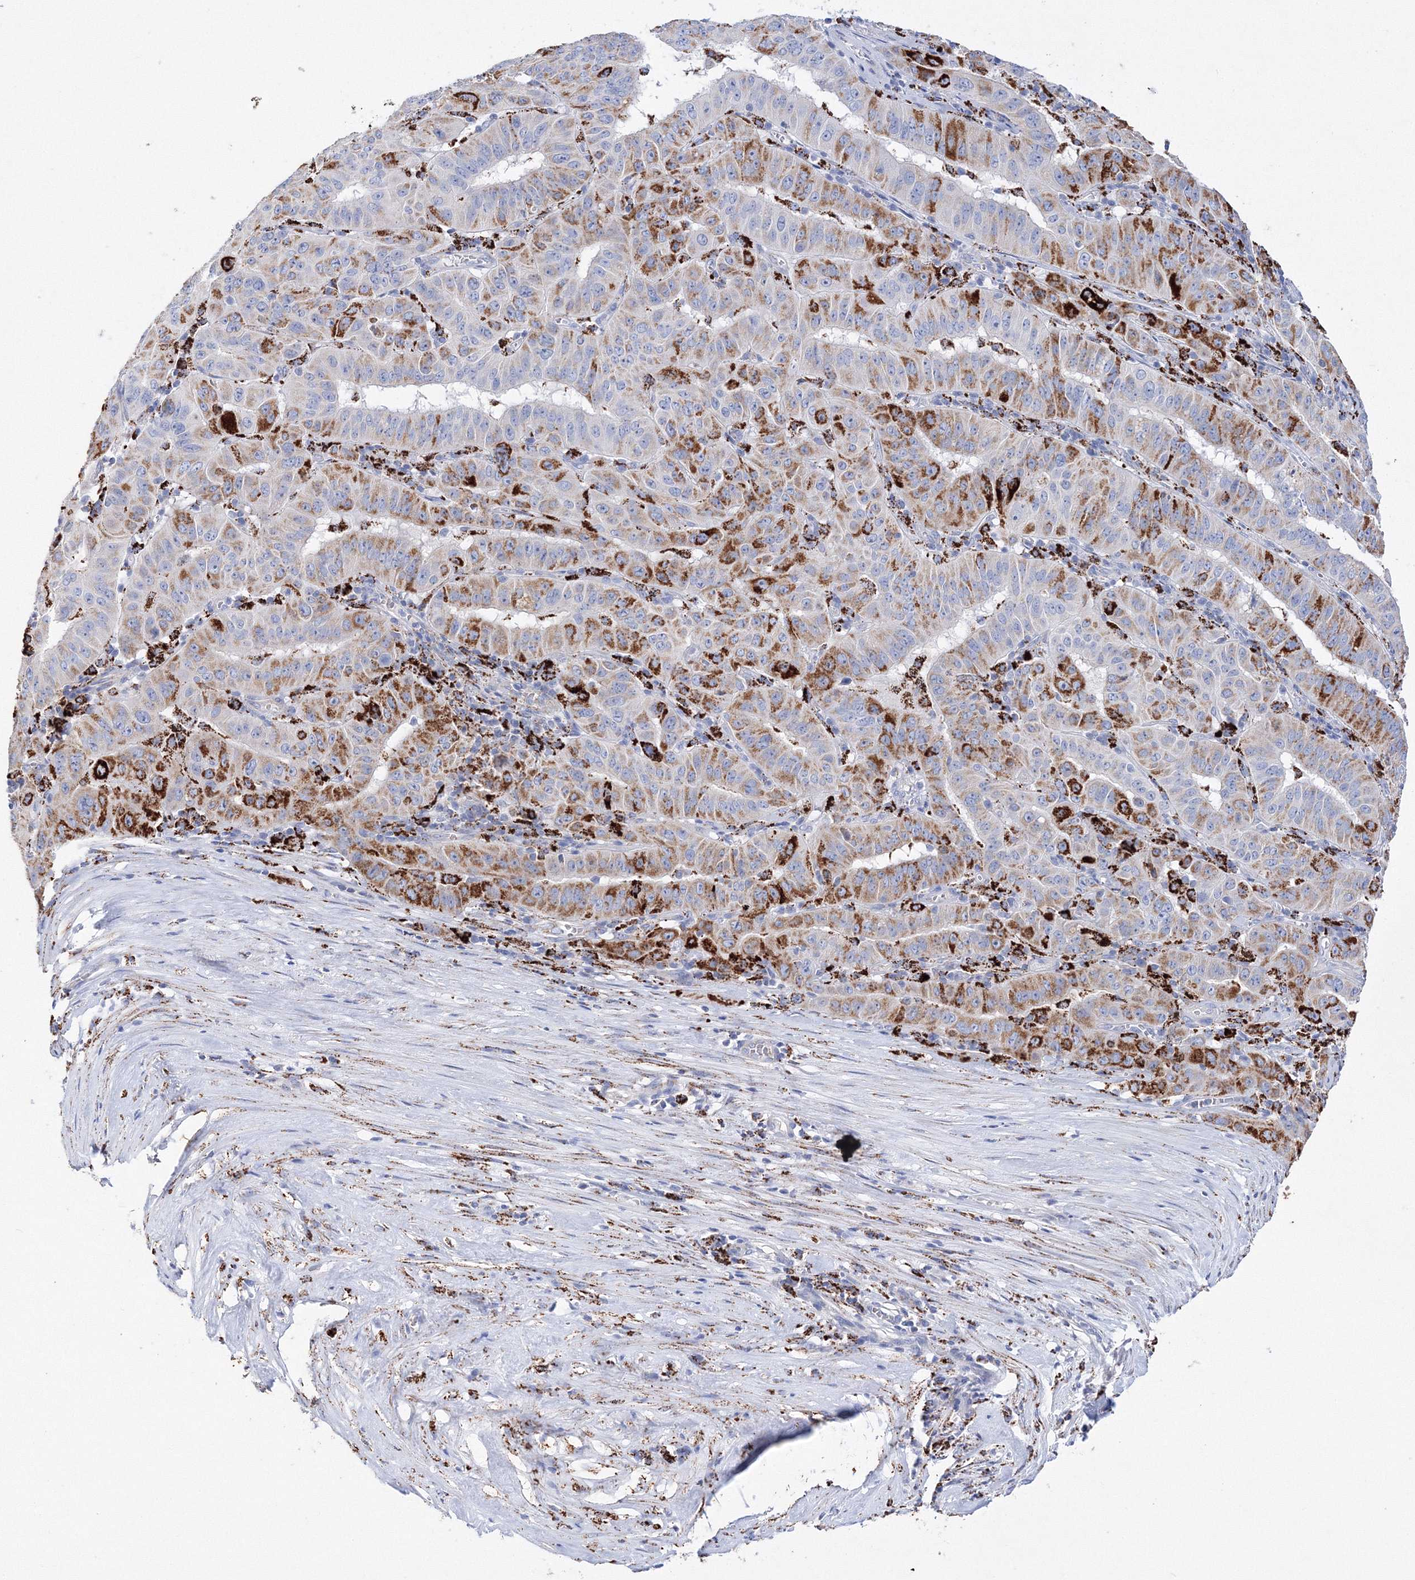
{"staining": {"intensity": "strong", "quantity": "25%-75%", "location": "cytoplasmic/membranous"}, "tissue": "pancreatic cancer", "cell_type": "Tumor cells", "image_type": "cancer", "snomed": [{"axis": "morphology", "description": "Adenocarcinoma, NOS"}, {"axis": "topography", "description": "Pancreas"}], "caption": "Human adenocarcinoma (pancreatic) stained for a protein (brown) exhibits strong cytoplasmic/membranous positive positivity in approximately 25%-75% of tumor cells.", "gene": "MERTK", "patient": {"sex": "male", "age": 63}}